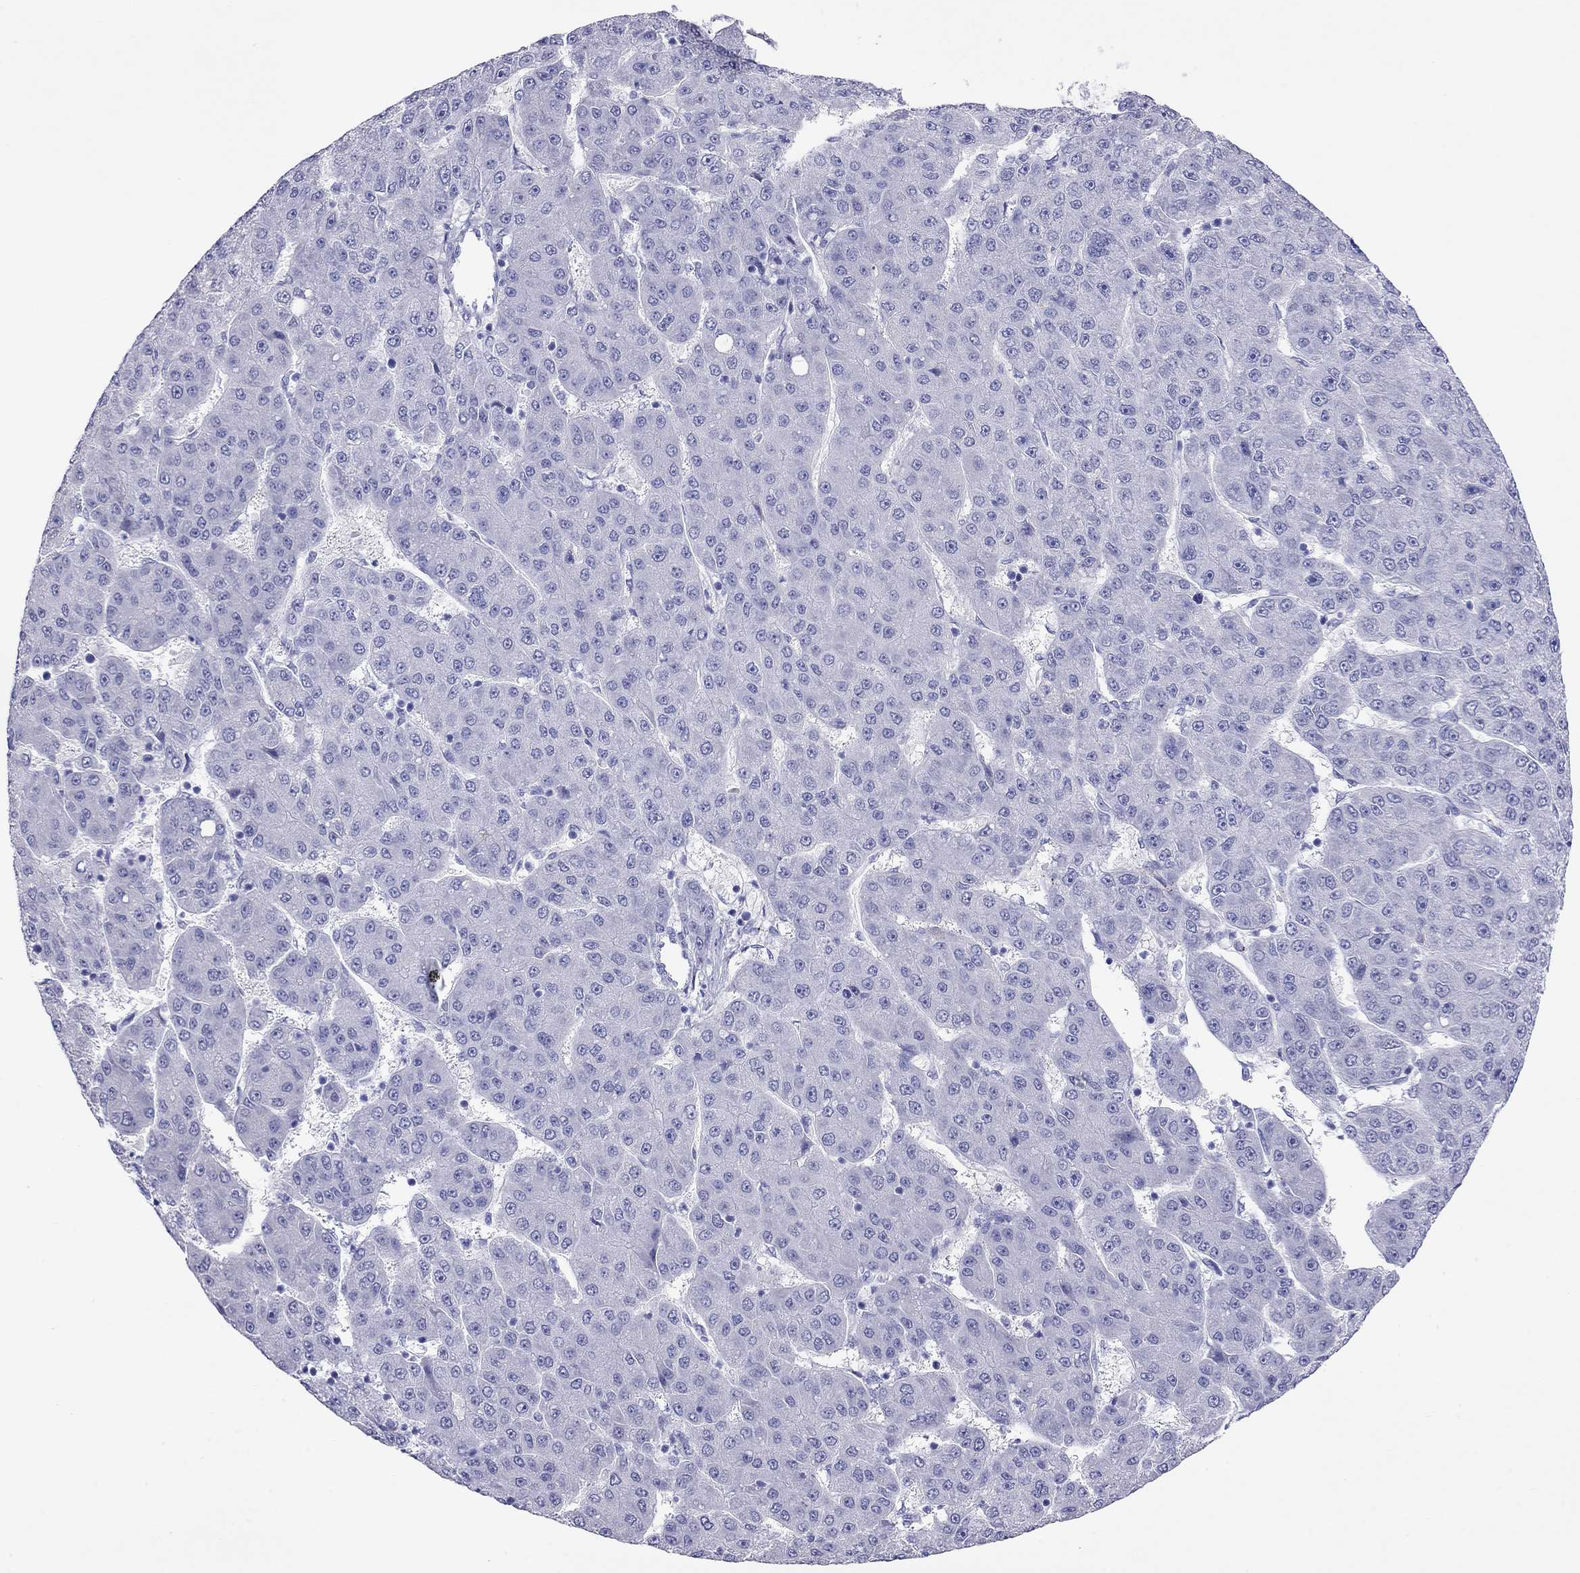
{"staining": {"intensity": "negative", "quantity": "none", "location": "none"}, "tissue": "liver cancer", "cell_type": "Tumor cells", "image_type": "cancer", "snomed": [{"axis": "morphology", "description": "Carcinoma, Hepatocellular, NOS"}, {"axis": "topography", "description": "Liver"}], "caption": "The immunohistochemistry image has no significant expression in tumor cells of hepatocellular carcinoma (liver) tissue. (Stains: DAB immunohistochemistry (IHC) with hematoxylin counter stain, Microscopy: brightfield microscopy at high magnification).", "gene": "CAPNS2", "patient": {"sex": "male", "age": 67}}